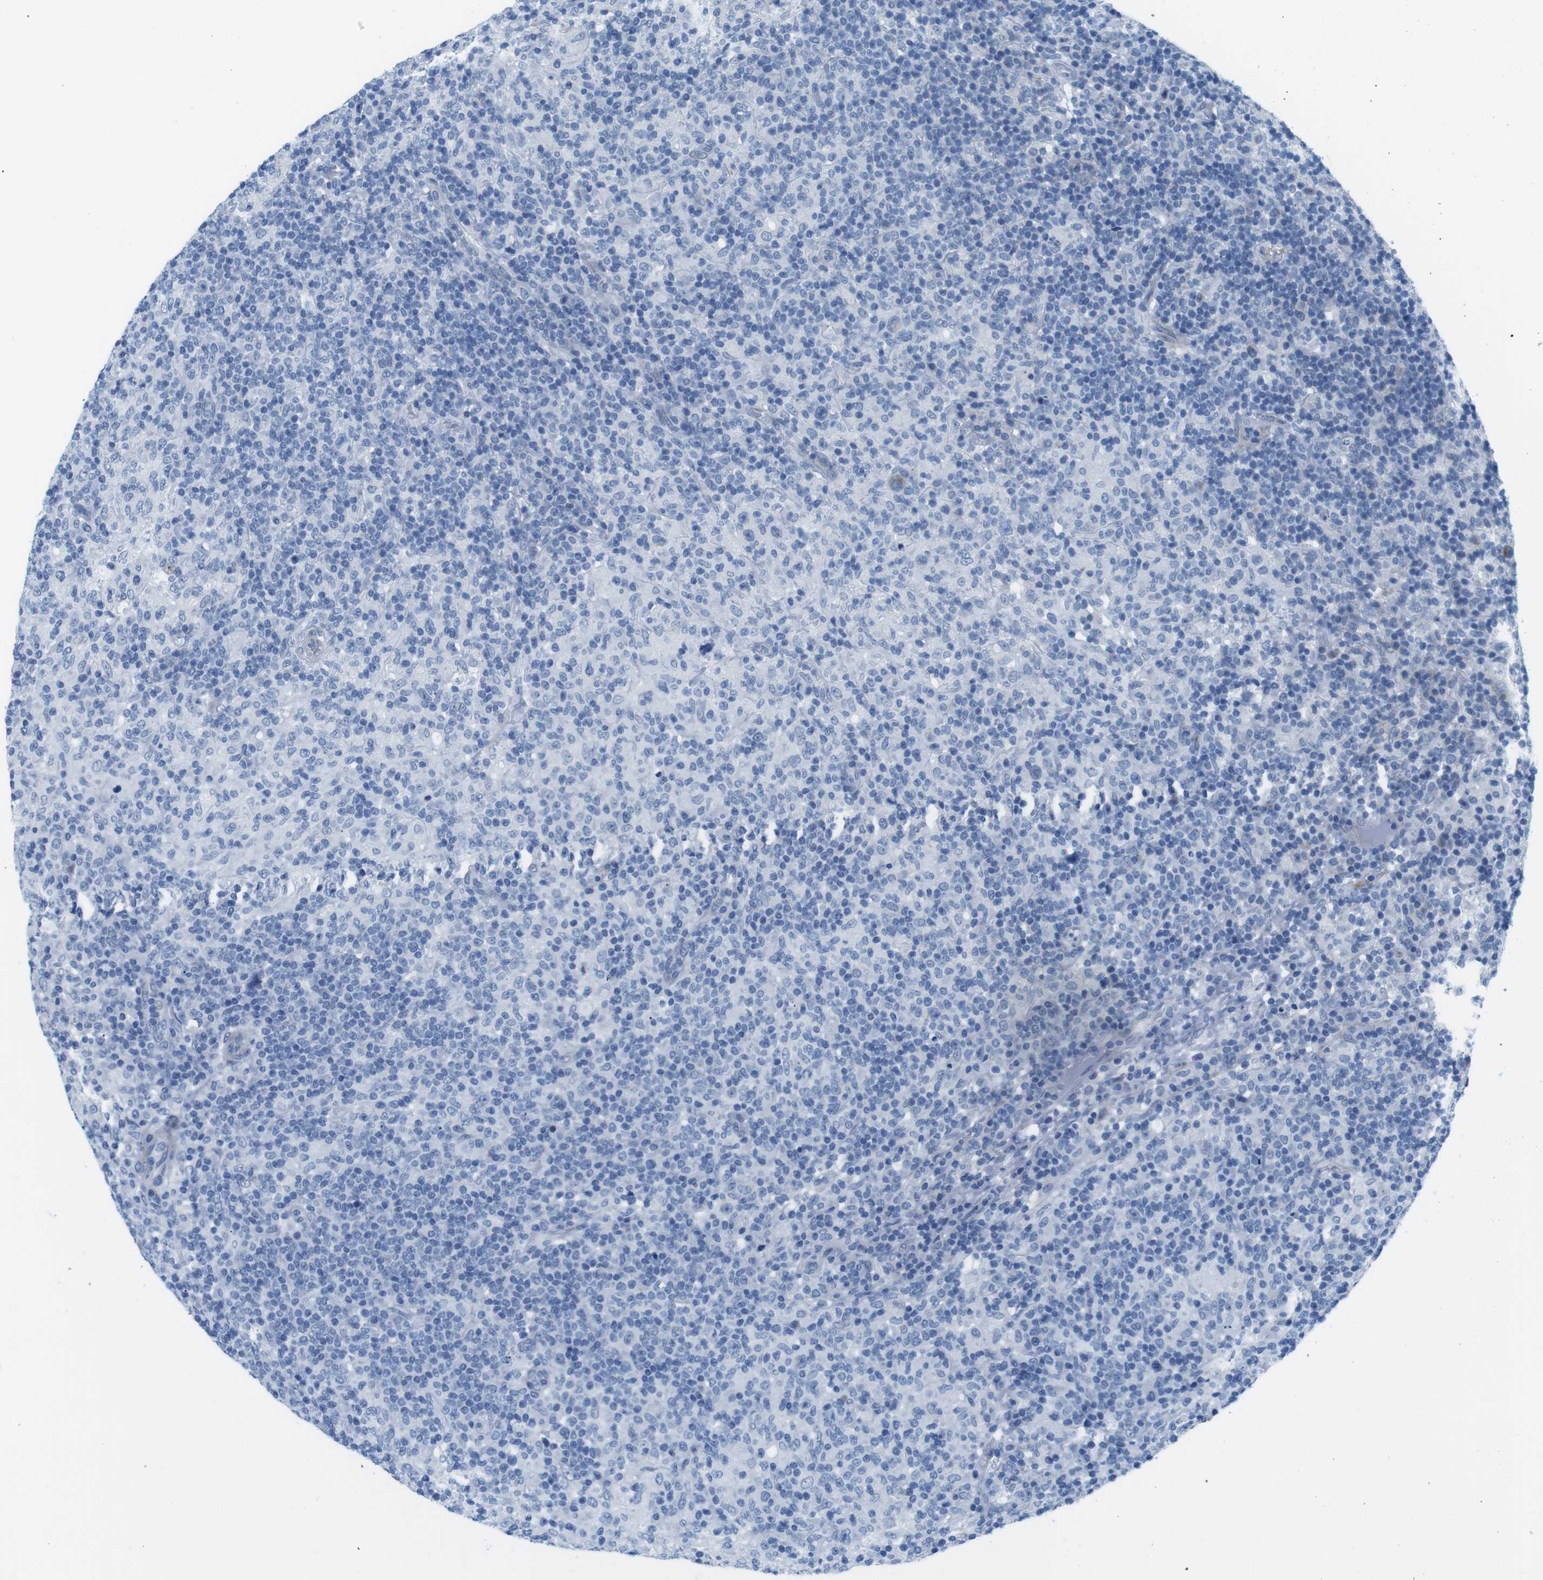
{"staining": {"intensity": "negative", "quantity": "none", "location": "none"}, "tissue": "lymphoma", "cell_type": "Tumor cells", "image_type": "cancer", "snomed": [{"axis": "morphology", "description": "Hodgkin's disease, NOS"}, {"axis": "topography", "description": "Lymph node"}], "caption": "Immunohistochemistry (IHC) photomicrograph of human Hodgkin's disease stained for a protein (brown), which shows no positivity in tumor cells. Nuclei are stained in blue.", "gene": "MUC2", "patient": {"sex": "male", "age": 70}}